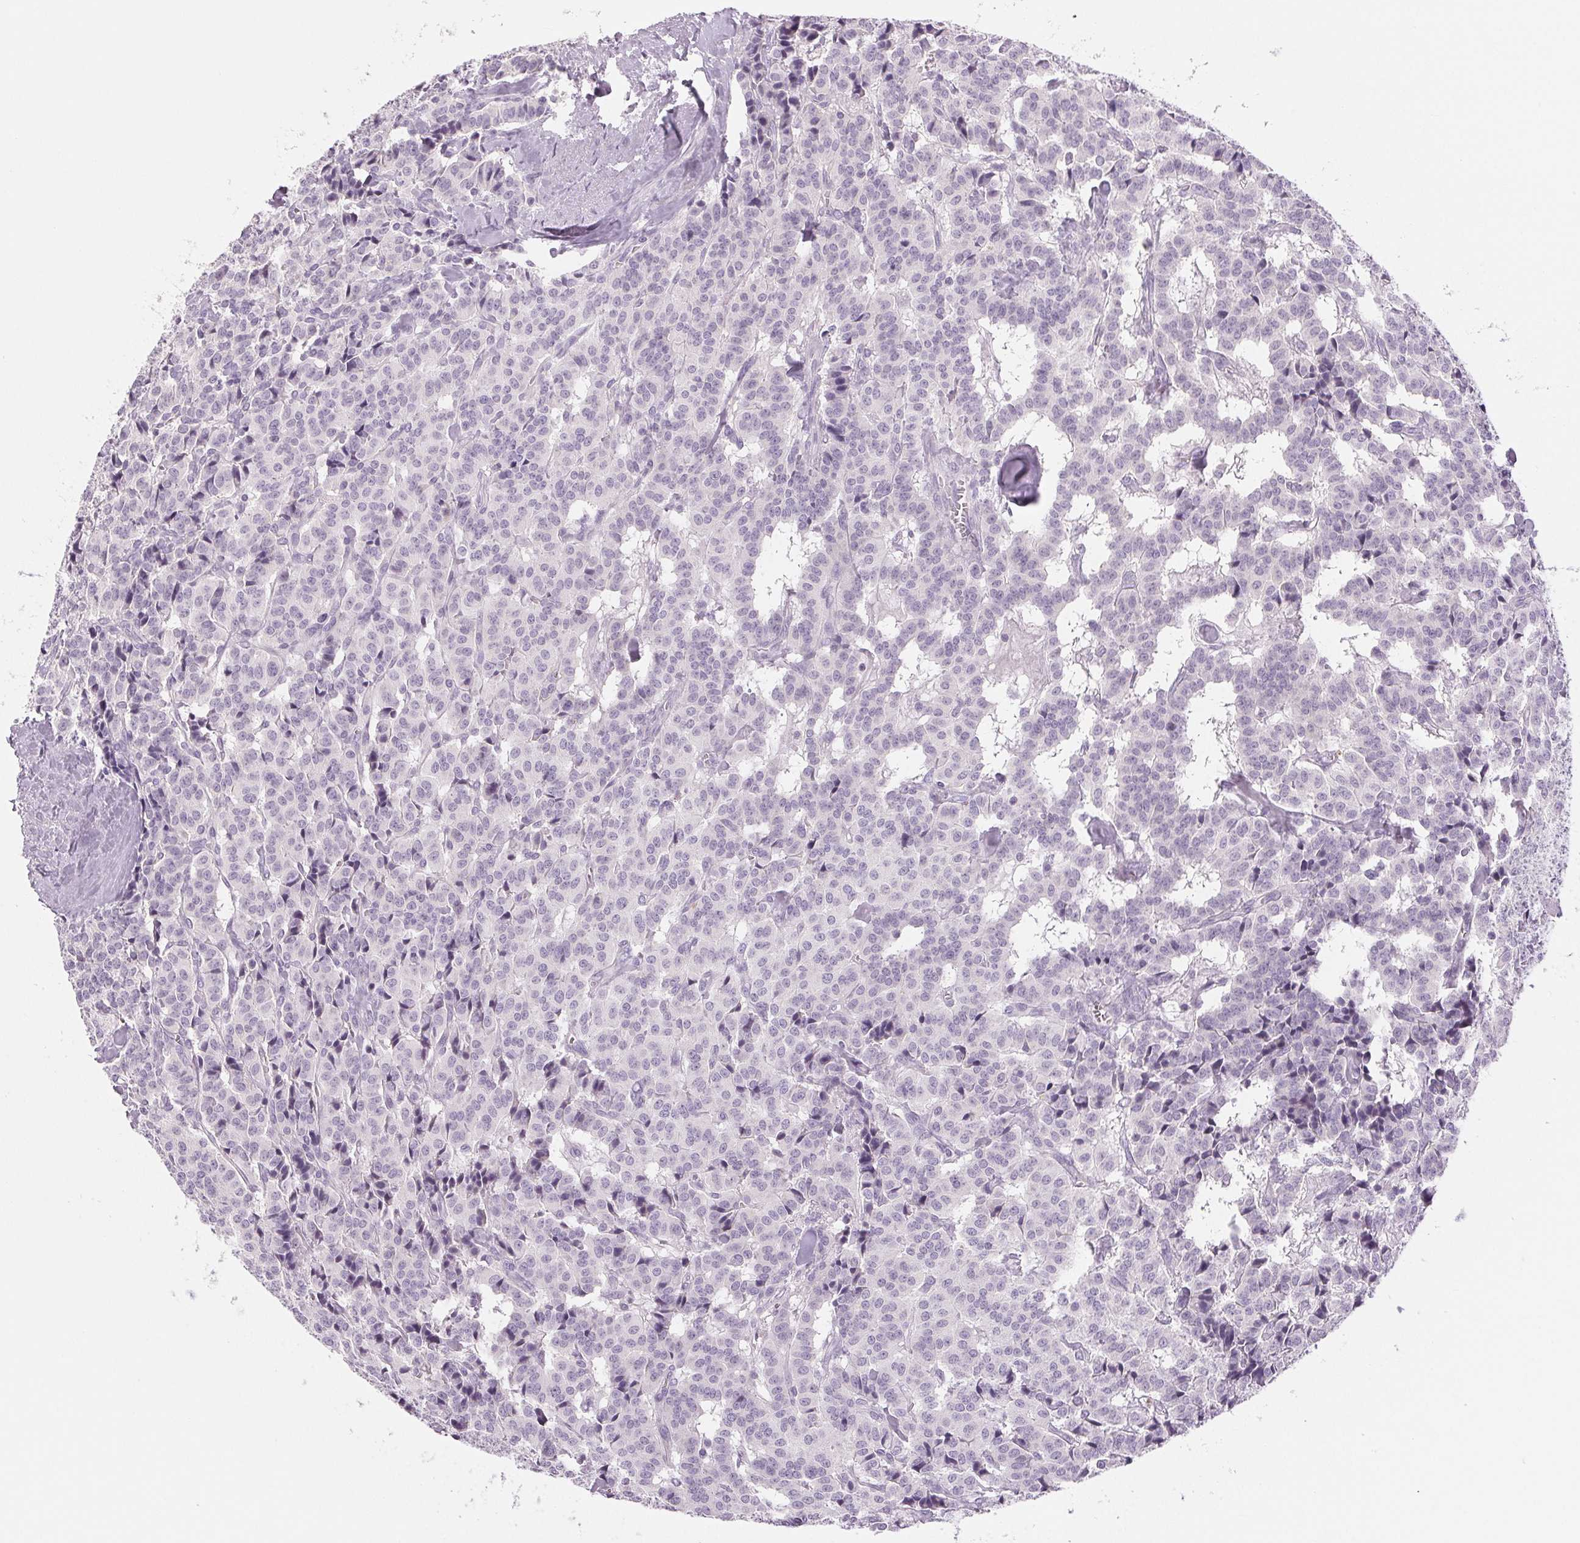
{"staining": {"intensity": "negative", "quantity": "none", "location": "none"}, "tissue": "carcinoid", "cell_type": "Tumor cells", "image_type": "cancer", "snomed": [{"axis": "morphology", "description": "Normal tissue, NOS"}, {"axis": "morphology", "description": "Carcinoid, malignant, NOS"}, {"axis": "topography", "description": "Lung"}], "caption": "Human carcinoid stained for a protein using immunohistochemistry (IHC) reveals no staining in tumor cells.", "gene": "EHHADH", "patient": {"sex": "female", "age": 46}}